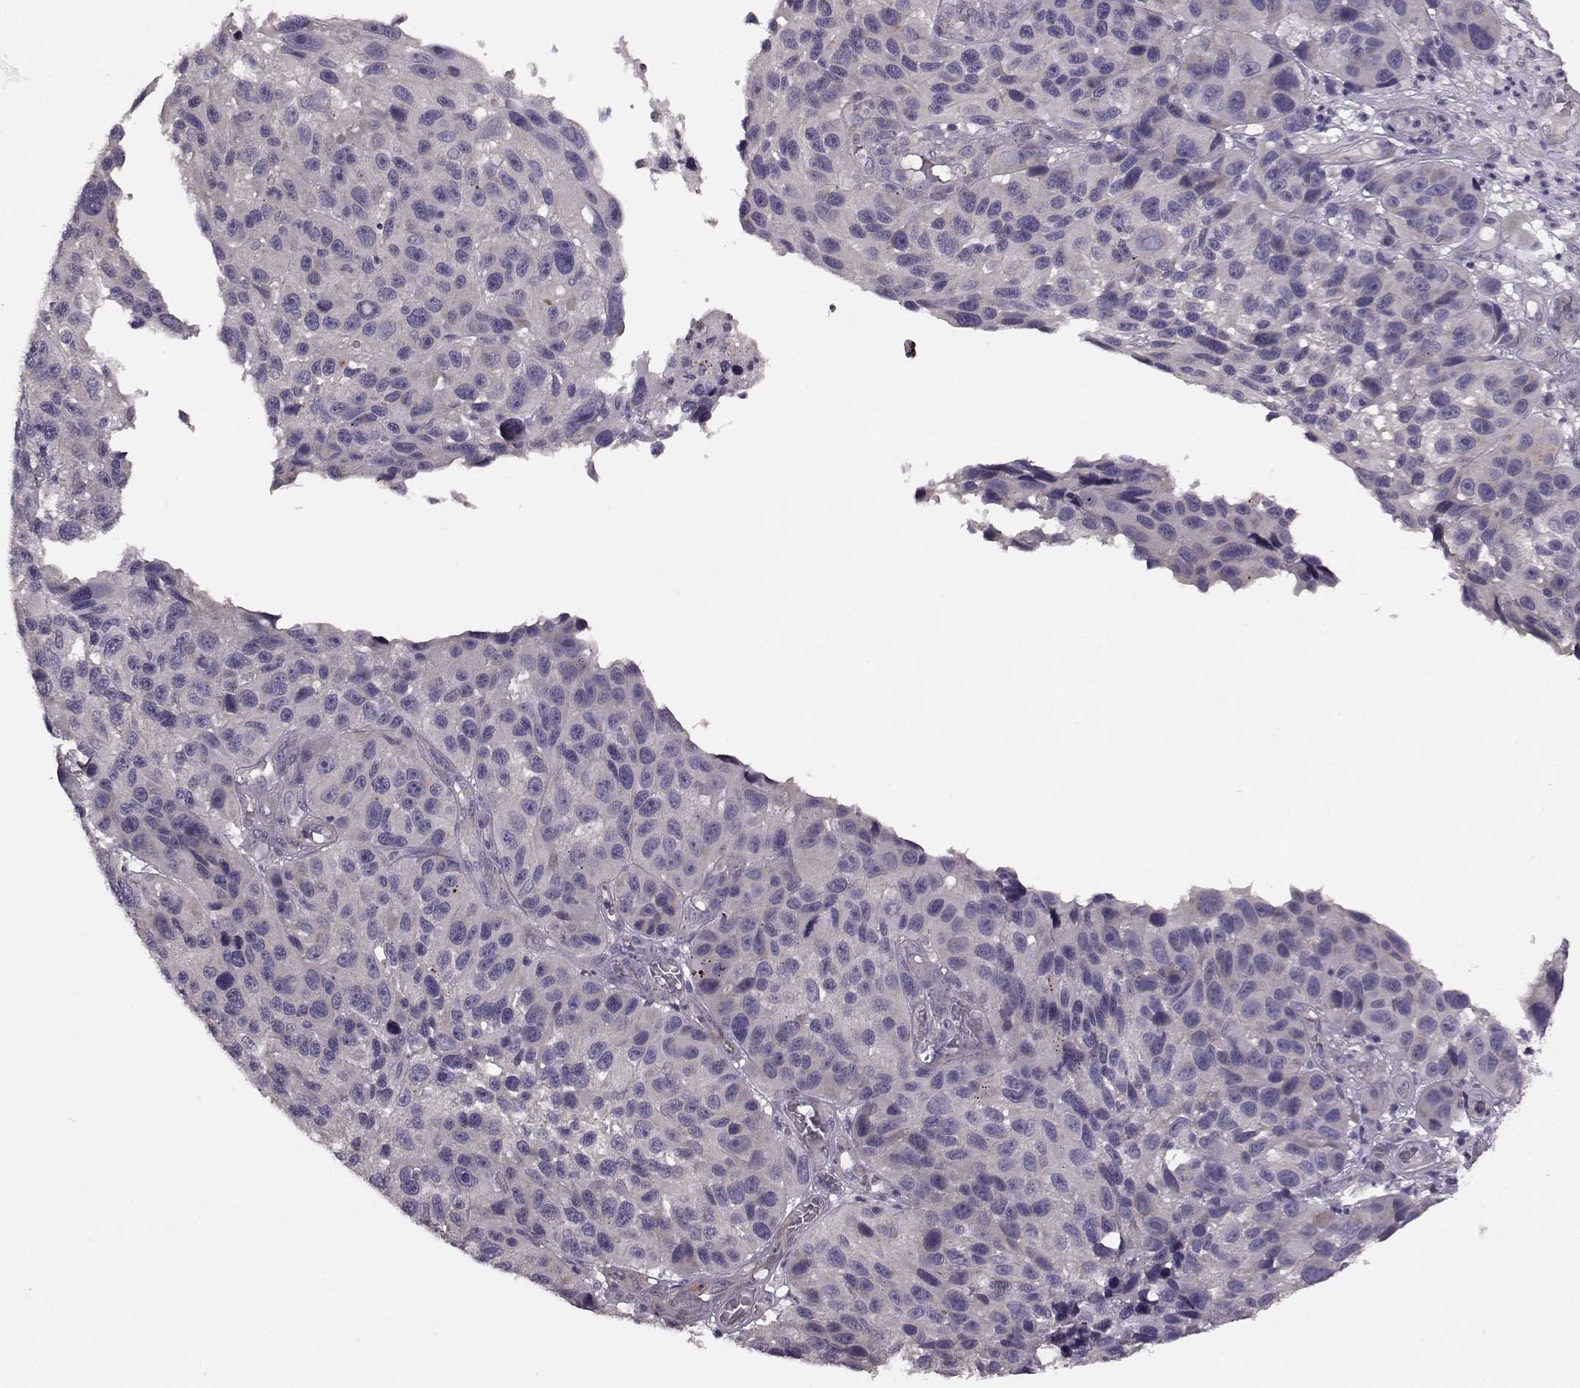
{"staining": {"intensity": "negative", "quantity": "none", "location": "none"}, "tissue": "melanoma", "cell_type": "Tumor cells", "image_type": "cancer", "snomed": [{"axis": "morphology", "description": "Malignant melanoma, NOS"}, {"axis": "topography", "description": "Skin"}], "caption": "A high-resolution micrograph shows immunohistochemistry (IHC) staining of malignant melanoma, which demonstrates no significant expression in tumor cells.", "gene": "GRK1", "patient": {"sex": "male", "age": 53}}